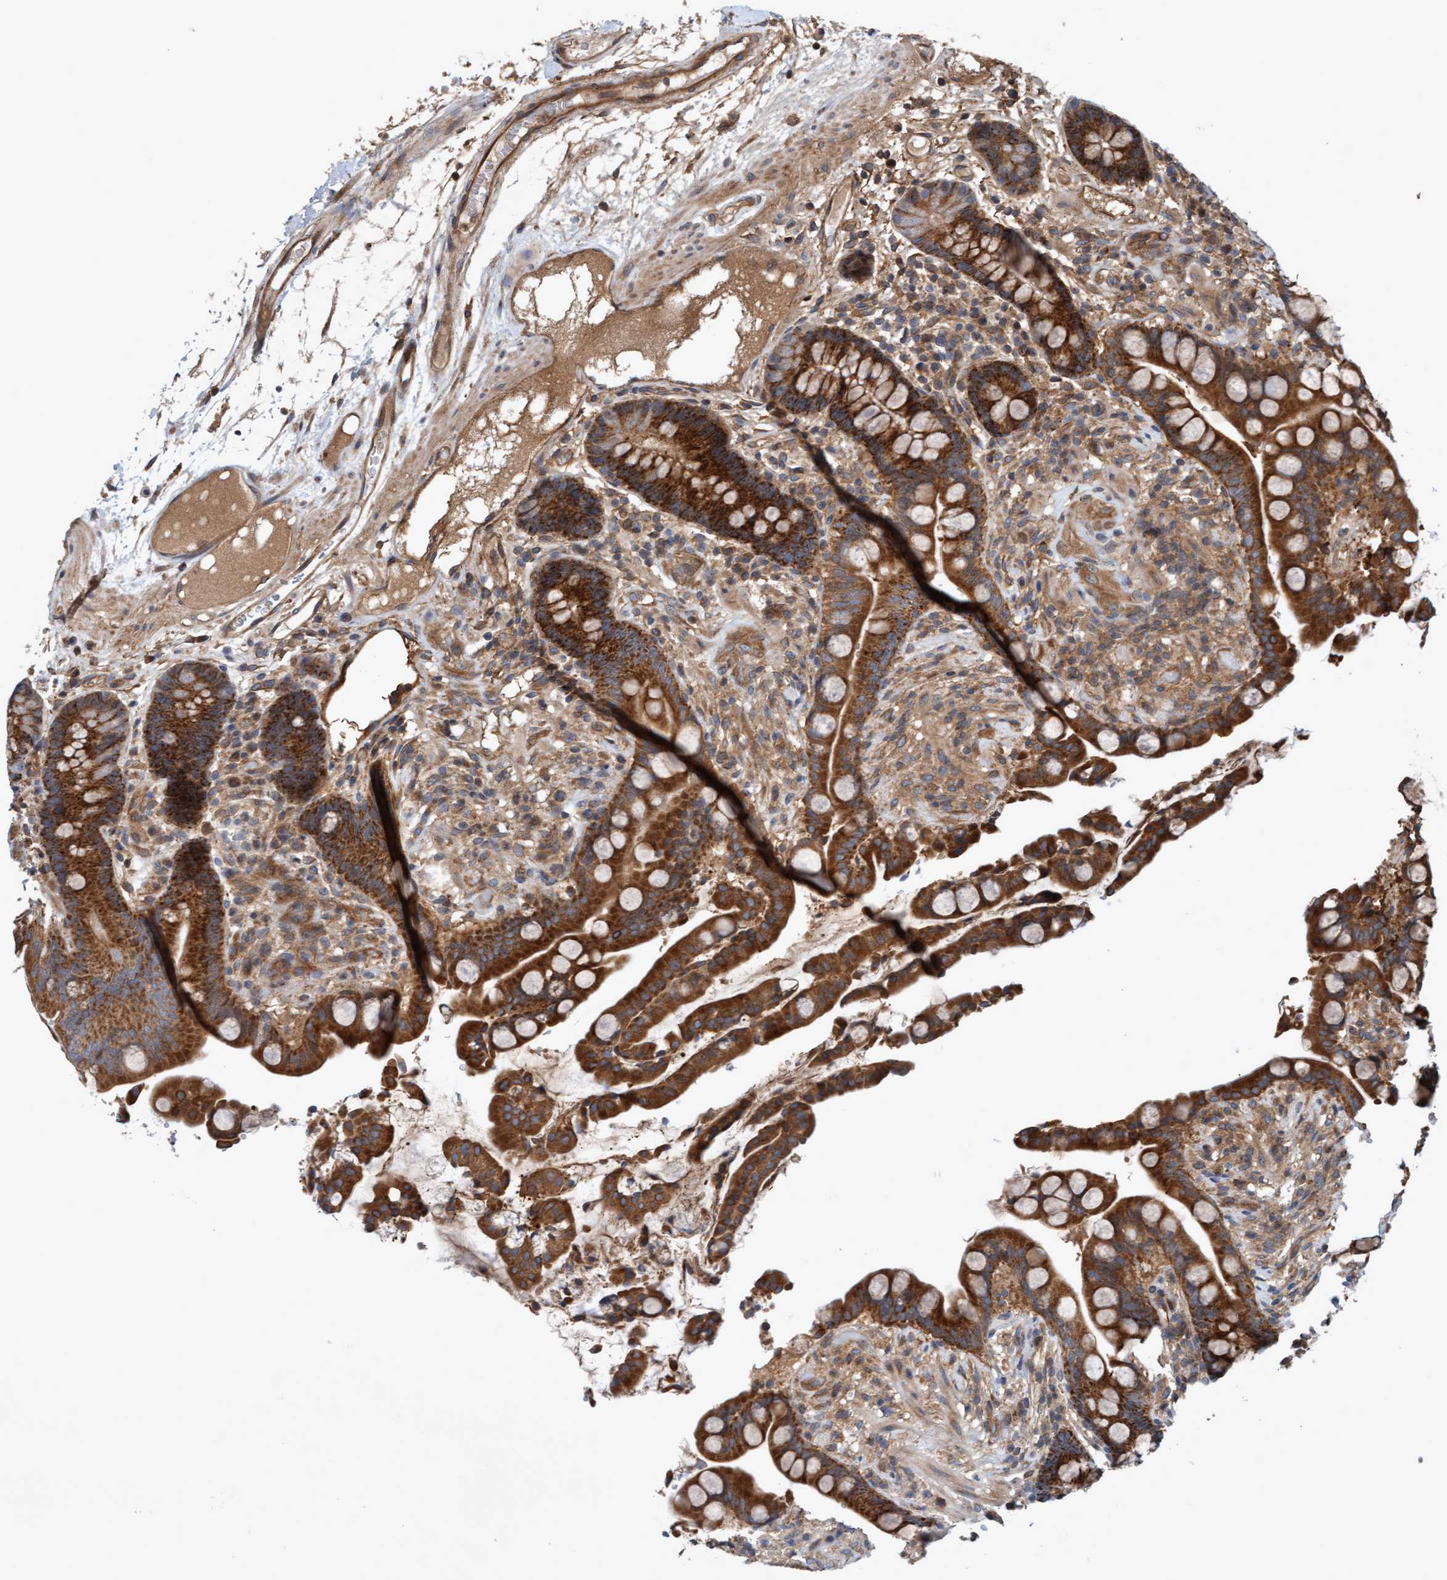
{"staining": {"intensity": "moderate", "quantity": ">75%", "location": "cytoplasmic/membranous"}, "tissue": "colon", "cell_type": "Endothelial cells", "image_type": "normal", "snomed": [{"axis": "morphology", "description": "Normal tissue, NOS"}, {"axis": "topography", "description": "Colon"}], "caption": "An image showing moderate cytoplasmic/membranous staining in about >75% of endothelial cells in normal colon, as visualized by brown immunohistochemical staining.", "gene": "ERAL1", "patient": {"sex": "male", "age": 73}}